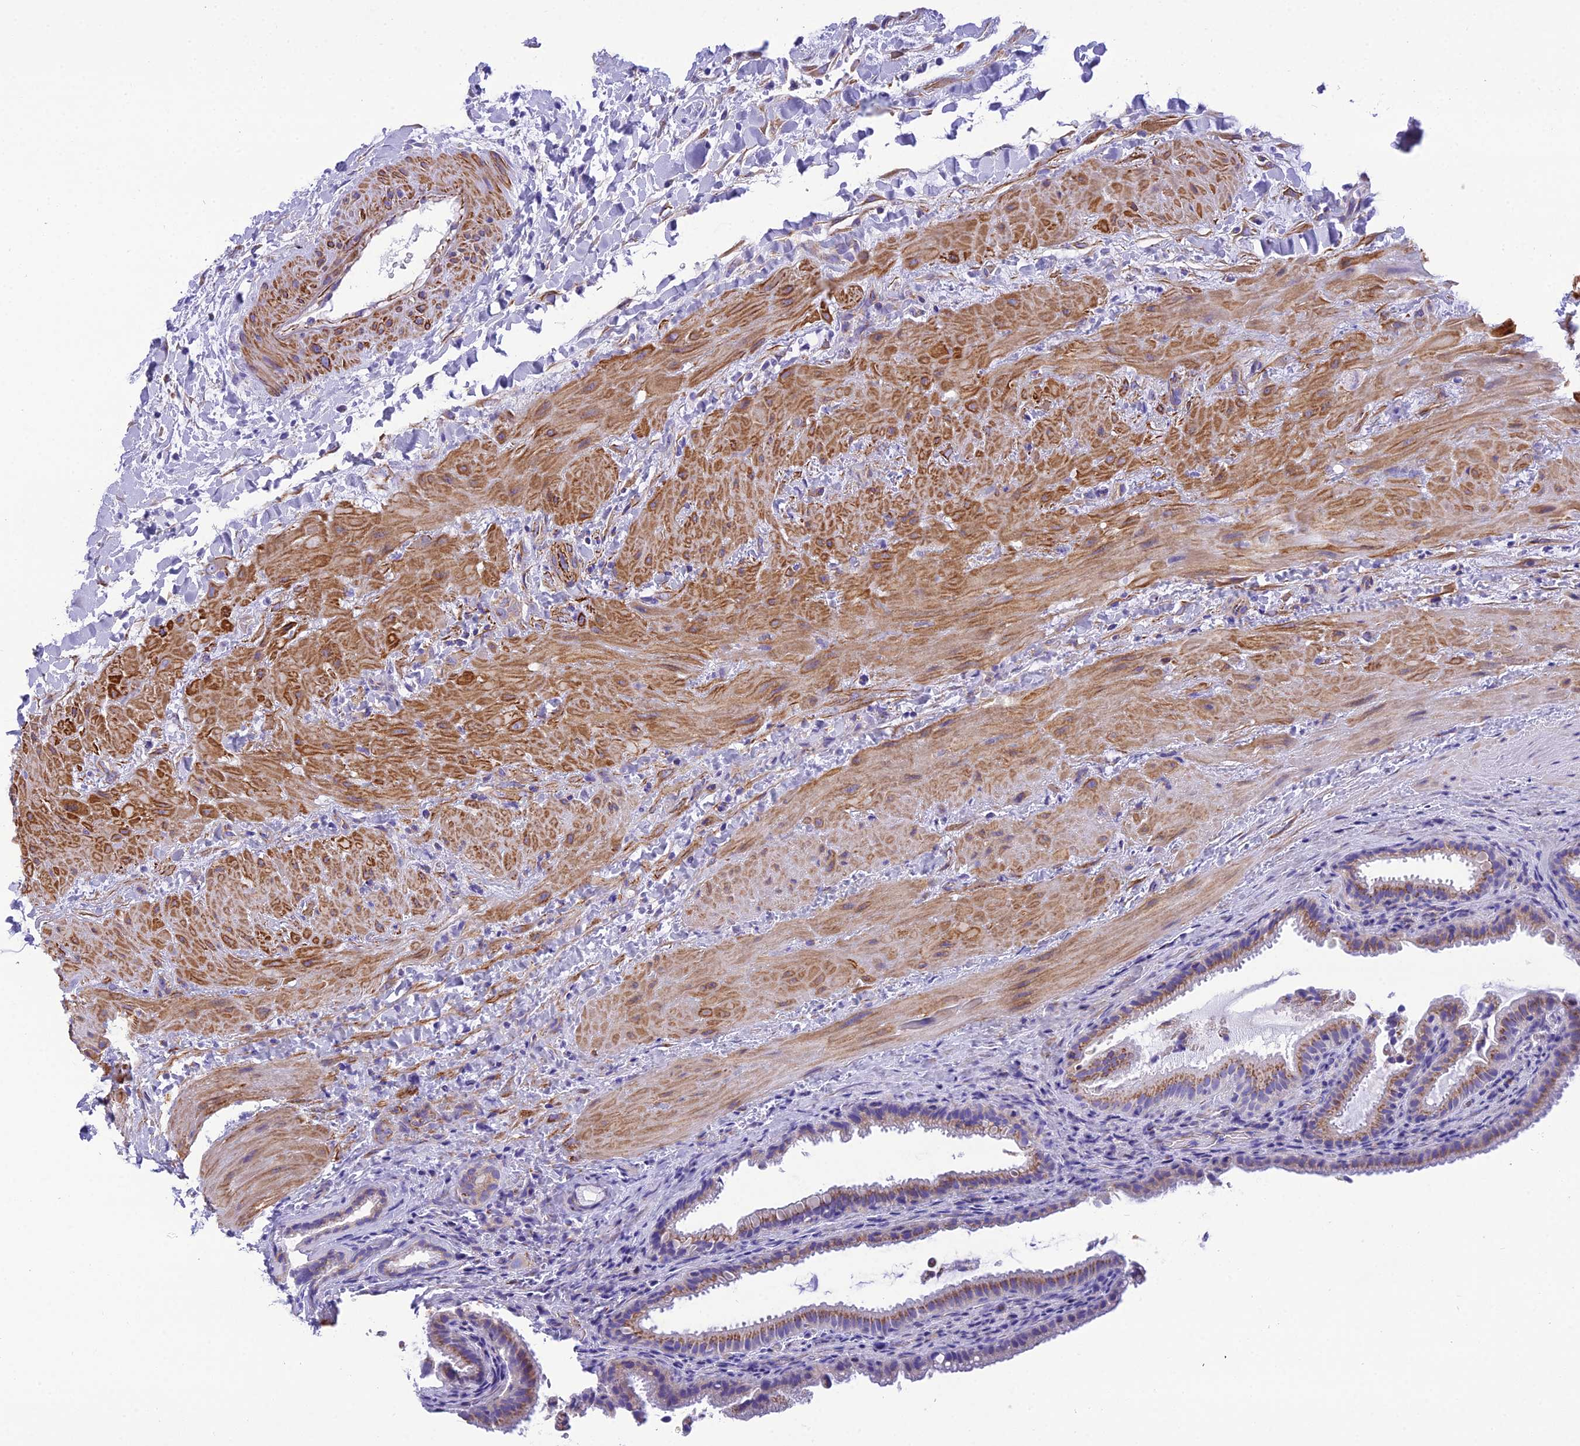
{"staining": {"intensity": "moderate", "quantity": "25%-75%", "location": "cytoplasmic/membranous"}, "tissue": "gallbladder", "cell_type": "Glandular cells", "image_type": "normal", "snomed": [{"axis": "morphology", "description": "Normal tissue, NOS"}, {"axis": "topography", "description": "Gallbladder"}], "caption": "High-magnification brightfield microscopy of benign gallbladder stained with DAB (brown) and counterstained with hematoxylin (blue). glandular cells exhibit moderate cytoplasmic/membranous positivity is present in about25%-75% of cells.", "gene": "GFRA1", "patient": {"sex": "male", "age": 24}}